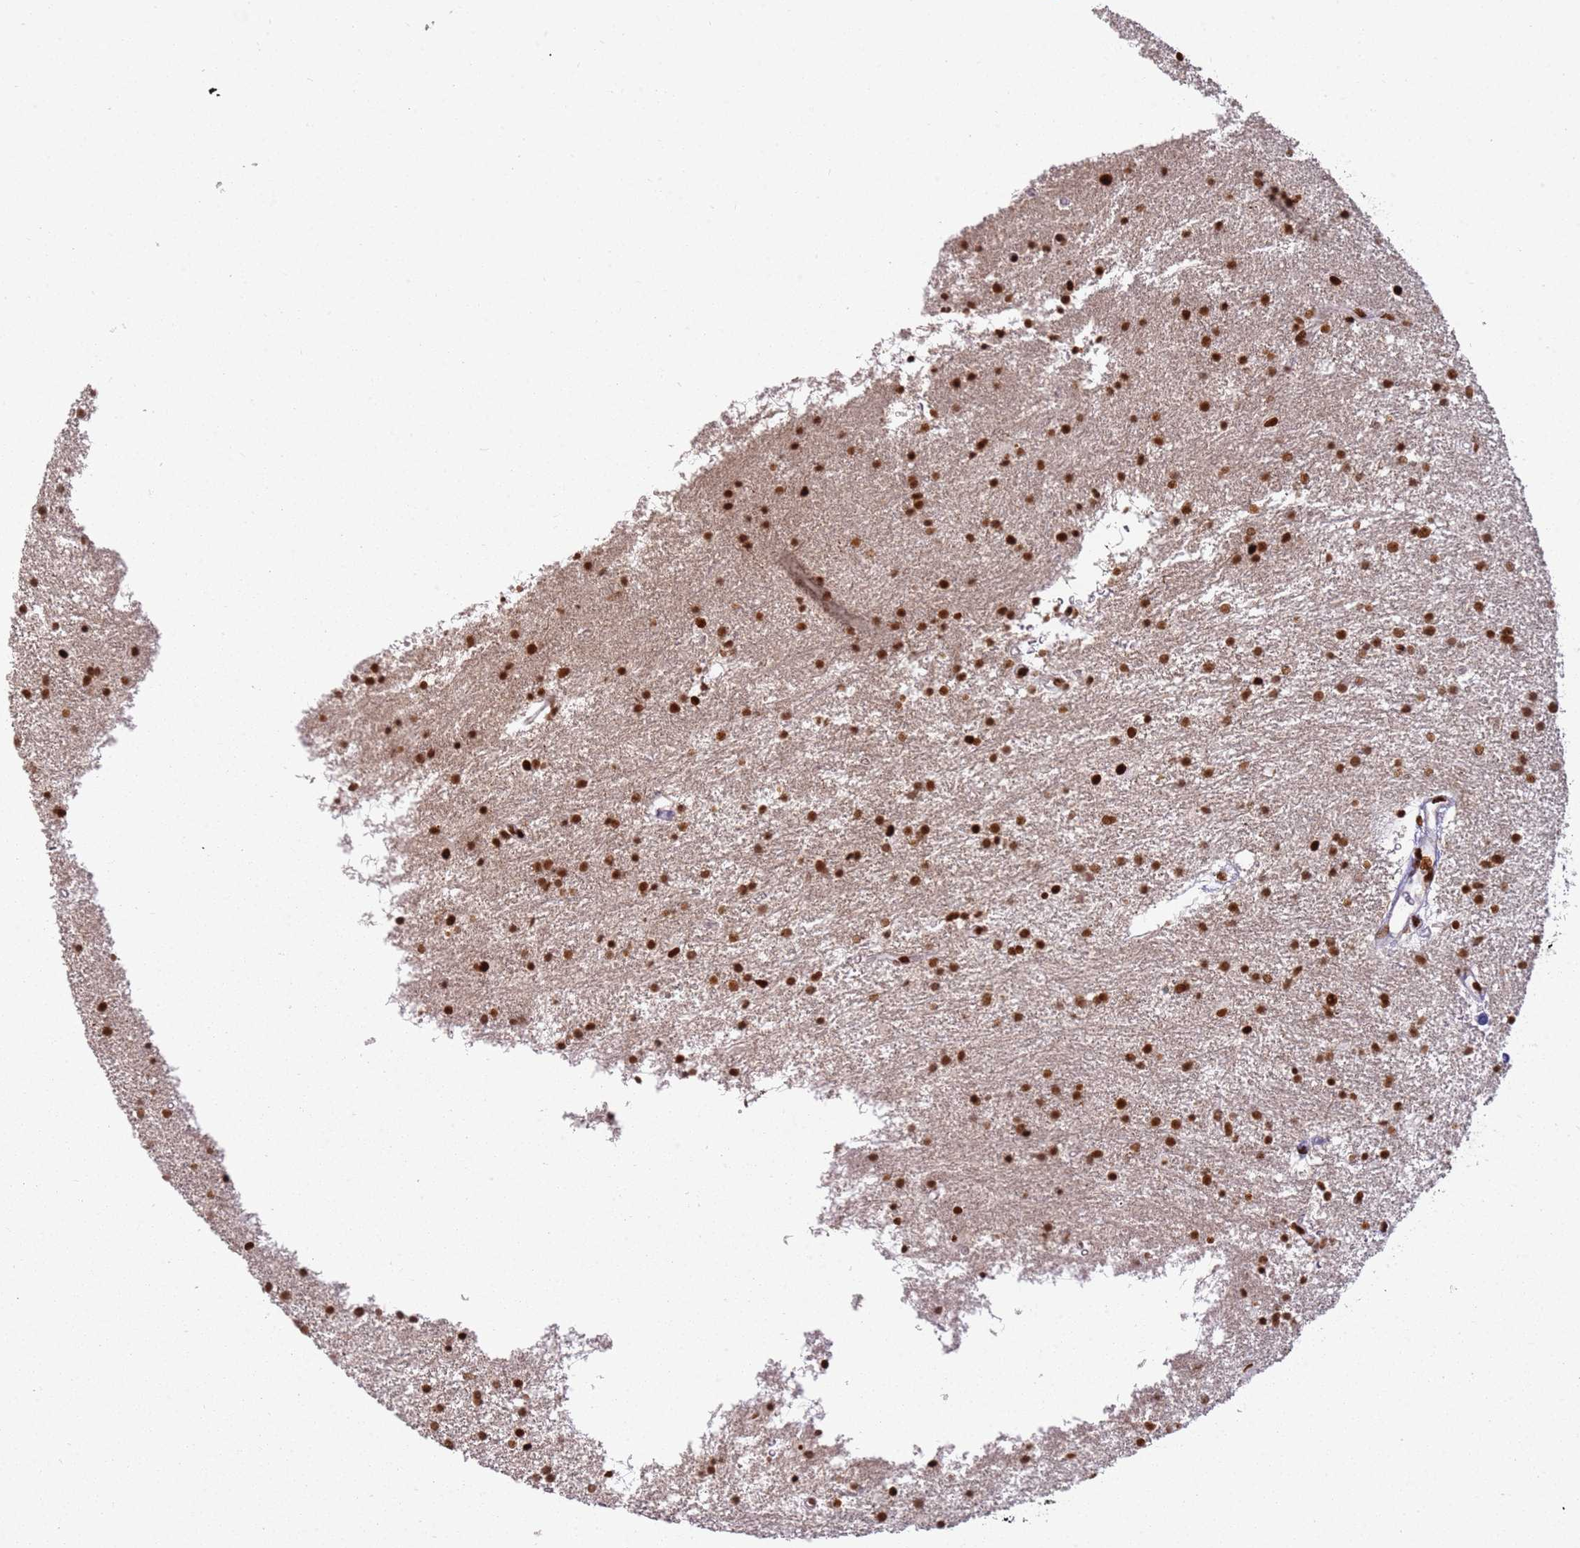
{"staining": {"intensity": "strong", "quantity": ">75%", "location": "nuclear"}, "tissue": "glioma", "cell_type": "Tumor cells", "image_type": "cancer", "snomed": [{"axis": "morphology", "description": "Glioma, malignant, High grade"}, {"axis": "topography", "description": "Brain"}], "caption": "Tumor cells exhibit strong nuclear expression in about >75% of cells in malignant glioma (high-grade).", "gene": "TENT4A", "patient": {"sex": "male", "age": 77}}